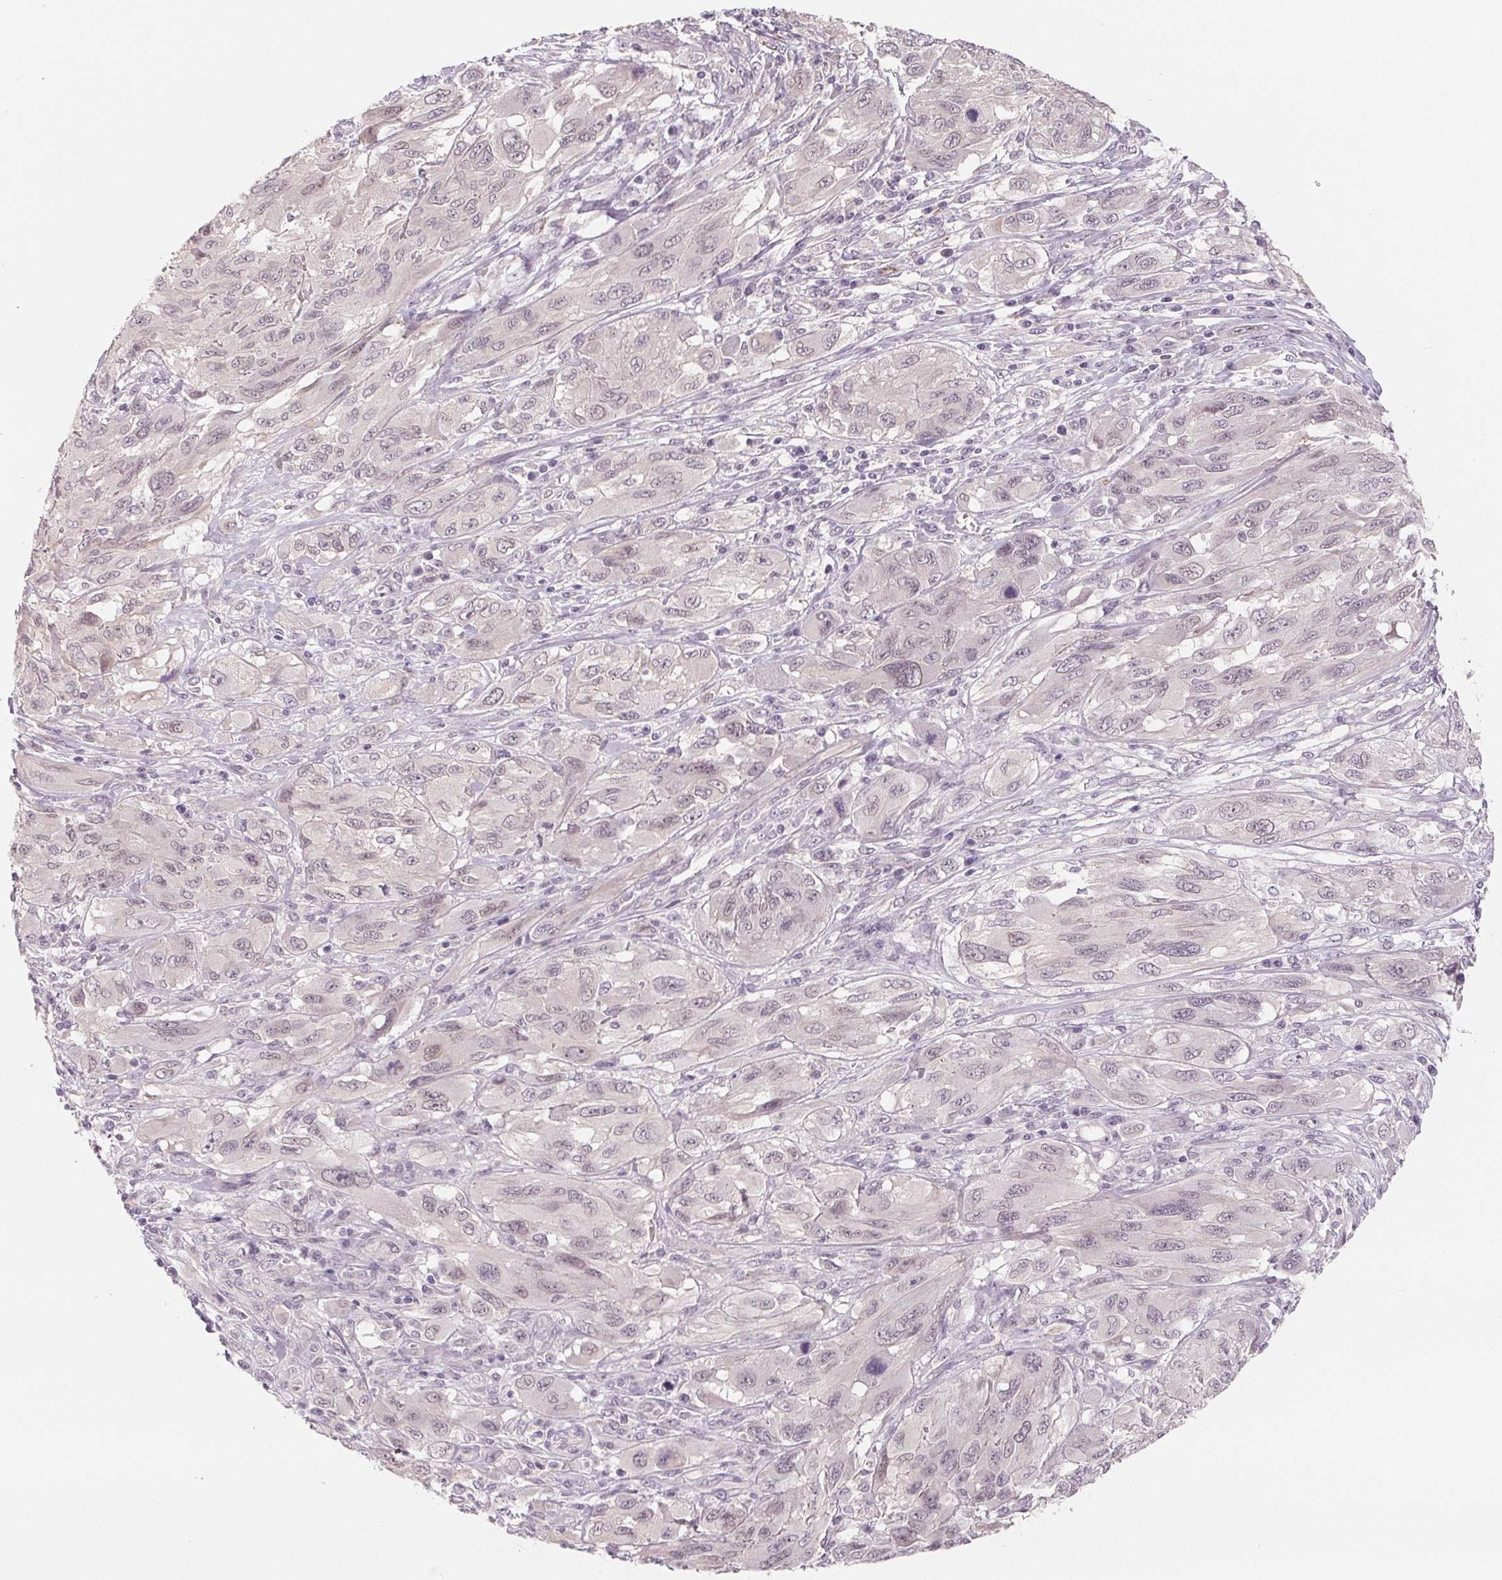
{"staining": {"intensity": "negative", "quantity": "none", "location": "none"}, "tissue": "melanoma", "cell_type": "Tumor cells", "image_type": "cancer", "snomed": [{"axis": "morphology", "description": "Malignant melanoma, NOS"}, {"axis": "topography", "description": "Skin"}], "caption": "This is a histopathology image of immunohistochemistry staining of melanoma, which shows no positivity in tumor cells.", "gene": "CFC1", "patient": {"sex": "female", "age": 91}}